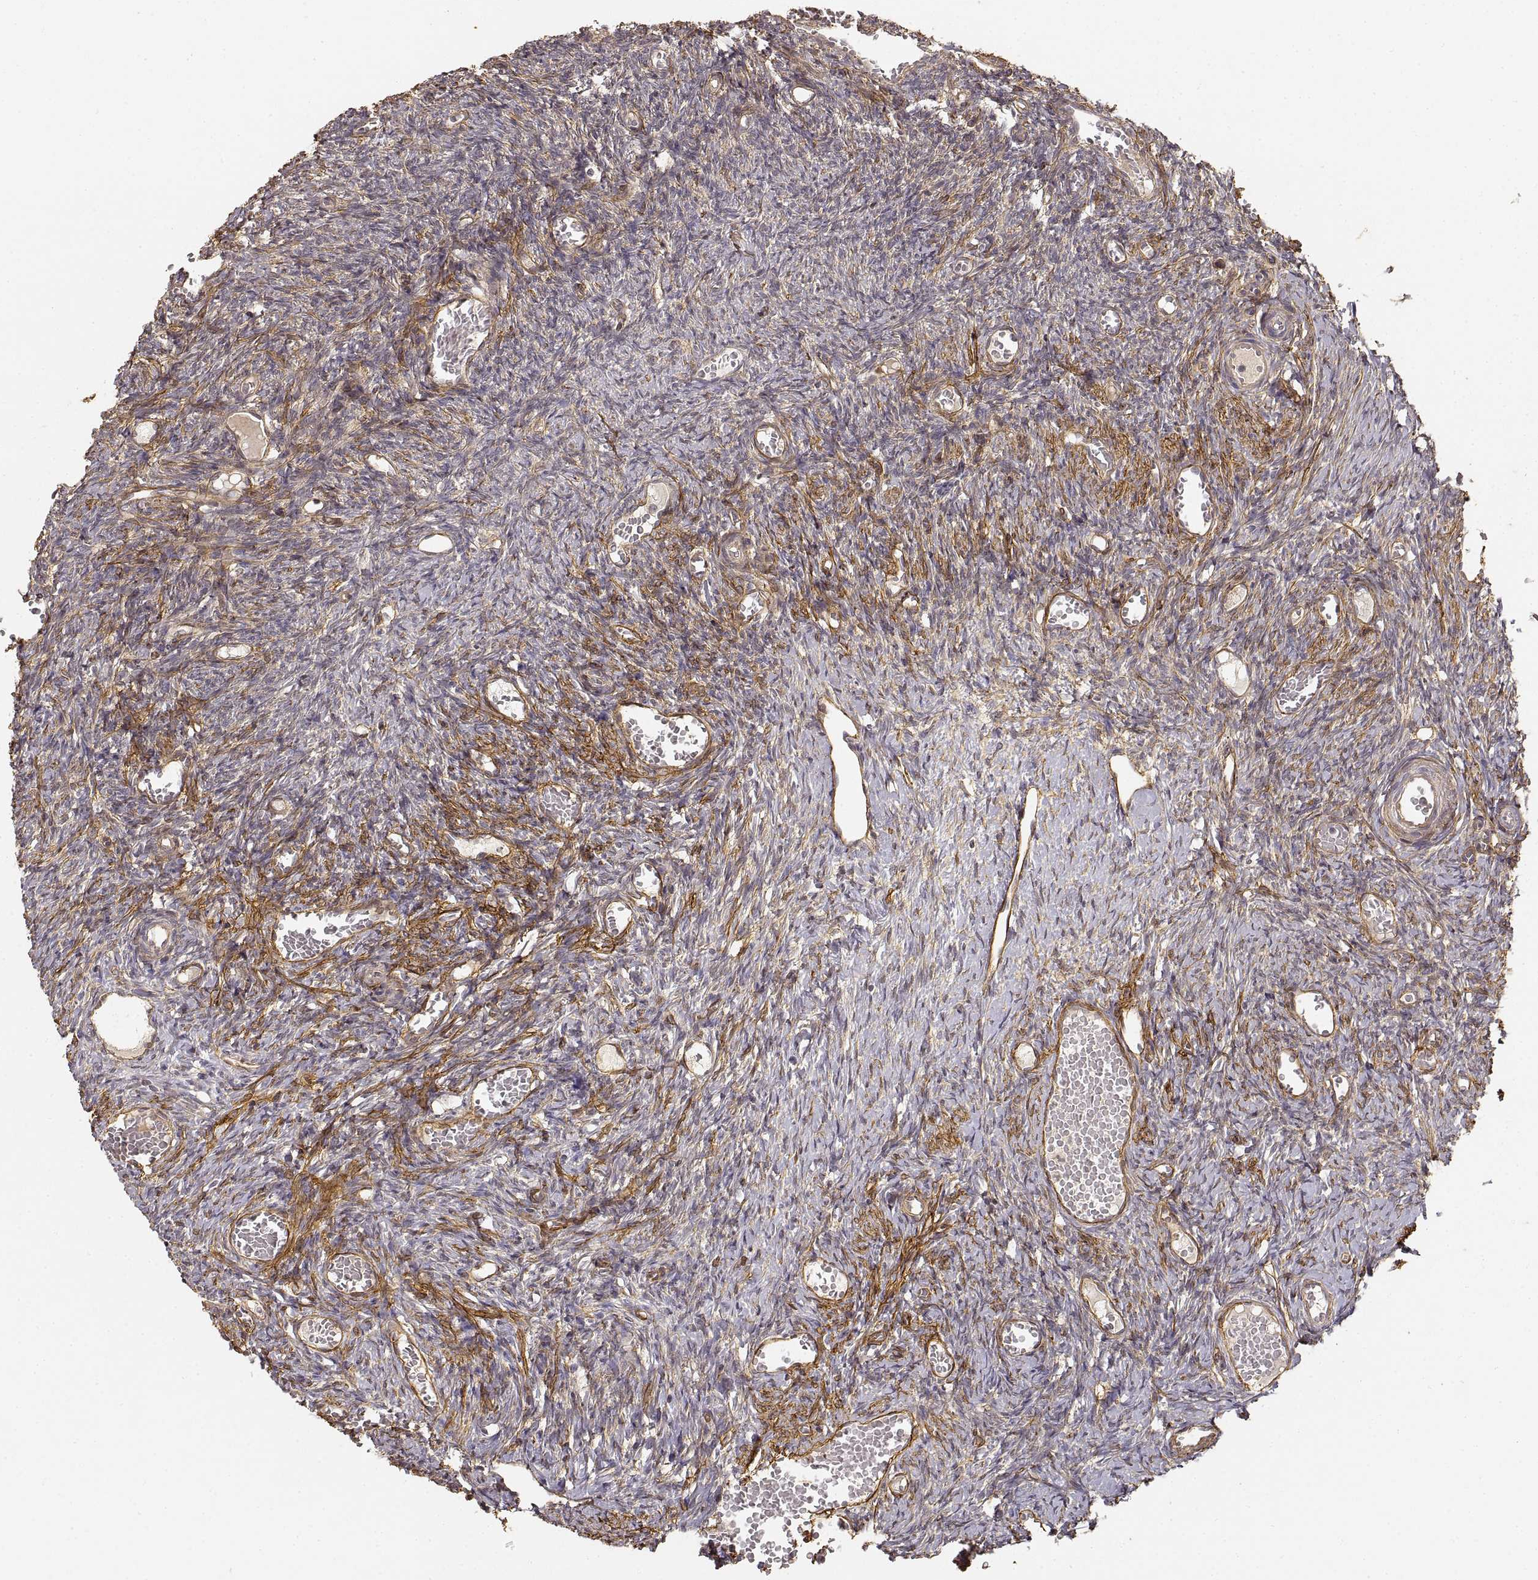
{"staining": {"intensity": "weak", "quantity": ">75%", "location": "cytoplasmic/membranous"}, "tissue": "ovary", "cell_type": "Ovarian stroma cells", "image_type": "normal", "snomed": [{"axis": "morphology", "description": "Normal tissue, NOS"}, {"axis": "topography", "description": "Ovary"}], "caption": "Immunohistochemical staining of unremarkable human ovary shows >75% levels of weak cytoplasmic/membranous protein positivity in about >75% of ovarian stroma cells. The staining was performed using DAB to visualize the protein expression in brown, while the nuclei were stained in blue with hematoxylin (Magnification: 20x).", "gene": "LAMA4", "patient": {"sex": "female", "age": 39}}